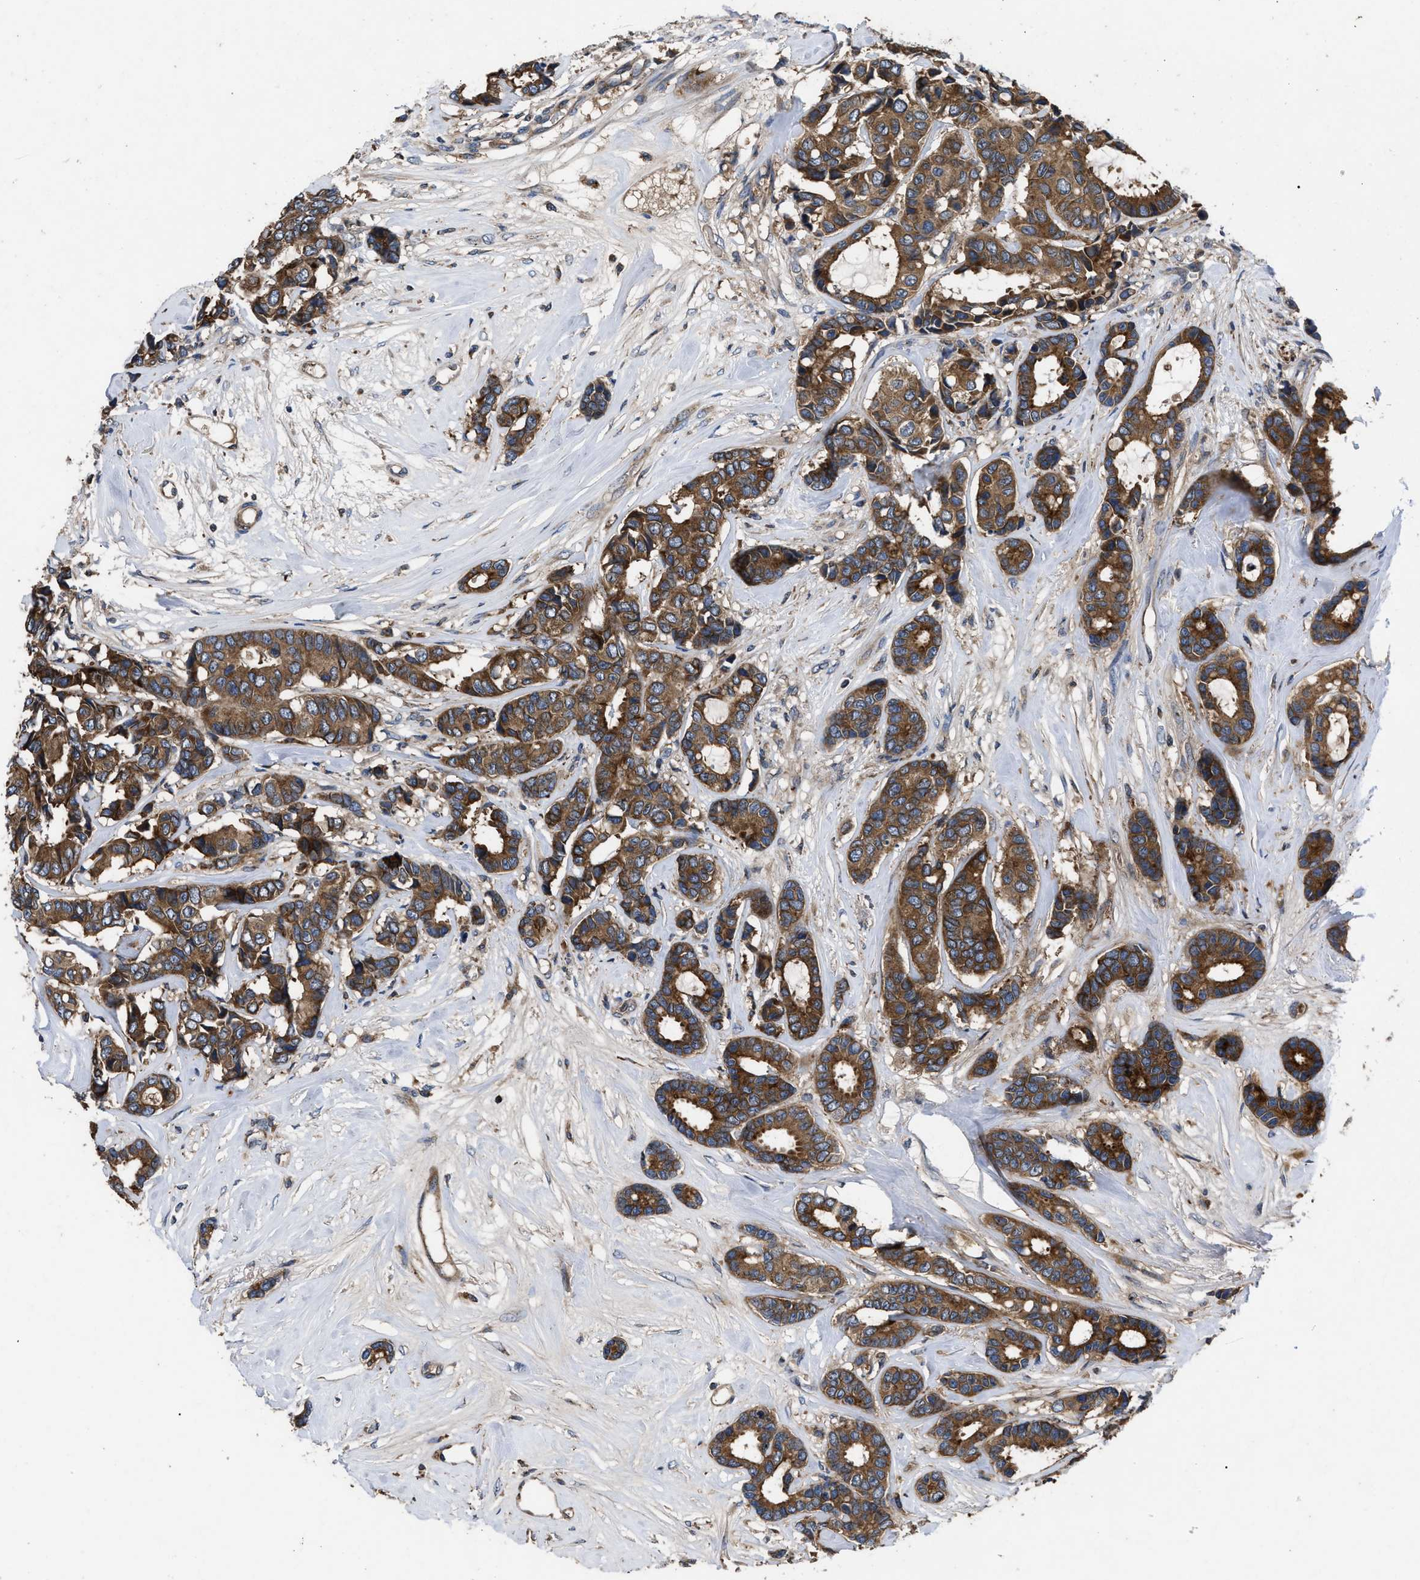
{"staining": {"intensity": "moderate", "quantity": ">75%", "location": "cytoplasmic/membranous"}, "tissue": "breast cancer", "cell_type": "Tumor cells", "image_type": "cancer", "snomed": [{"axis": "morphology", "description": "Duct carcinoma"}, {"axis": "topography", "description": "Breast"}], "caption": "Human invasive ductal carcinoma (breast) stained with a protein marker shows moderate staining in tumor cells.", "gene": "YBEY", "patient": {"sex": "female", "age": 87}}